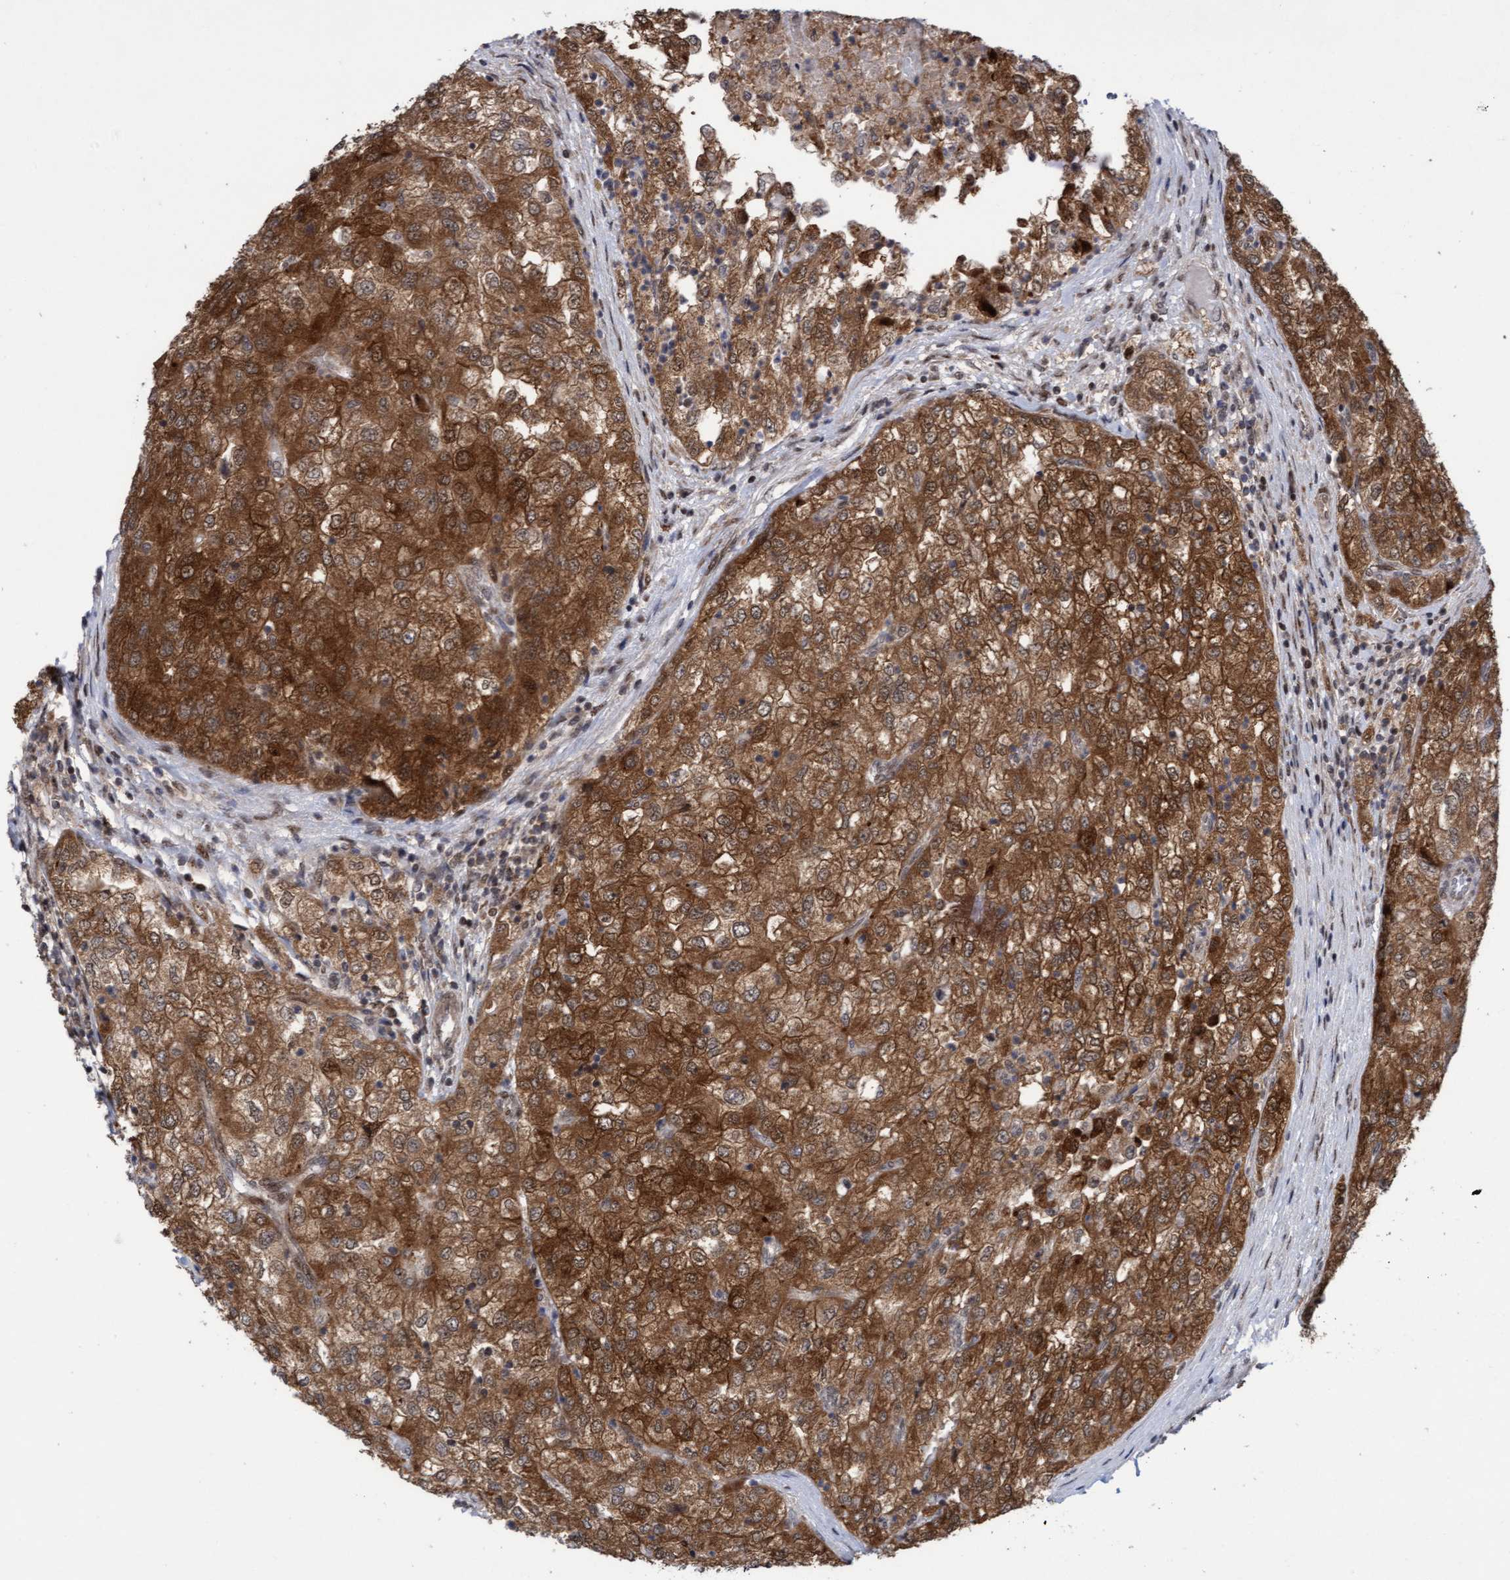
{"staining": {"intensity": "moderate", "quantity": ">75%", "location": "cytoplasmic/membranous"}, "tissue": "renal cancer", "cell_type": "Tumor cells", "image_type": "cancer", "snomed": [{"axis": "morphology", "description": "Adenocarcinoma, NOS"}, {"axis": "topography", "description": "Kidney"}], "caption": "Renal cancer (adenocarcinoma) tissue displays moderate cytoplasmic/membranous positivity in approximately >75% of tumor cells, visualized by immunohistochemistry.", "gene": "ITFG1", "patient": {"sex": "female", "age": 54}}